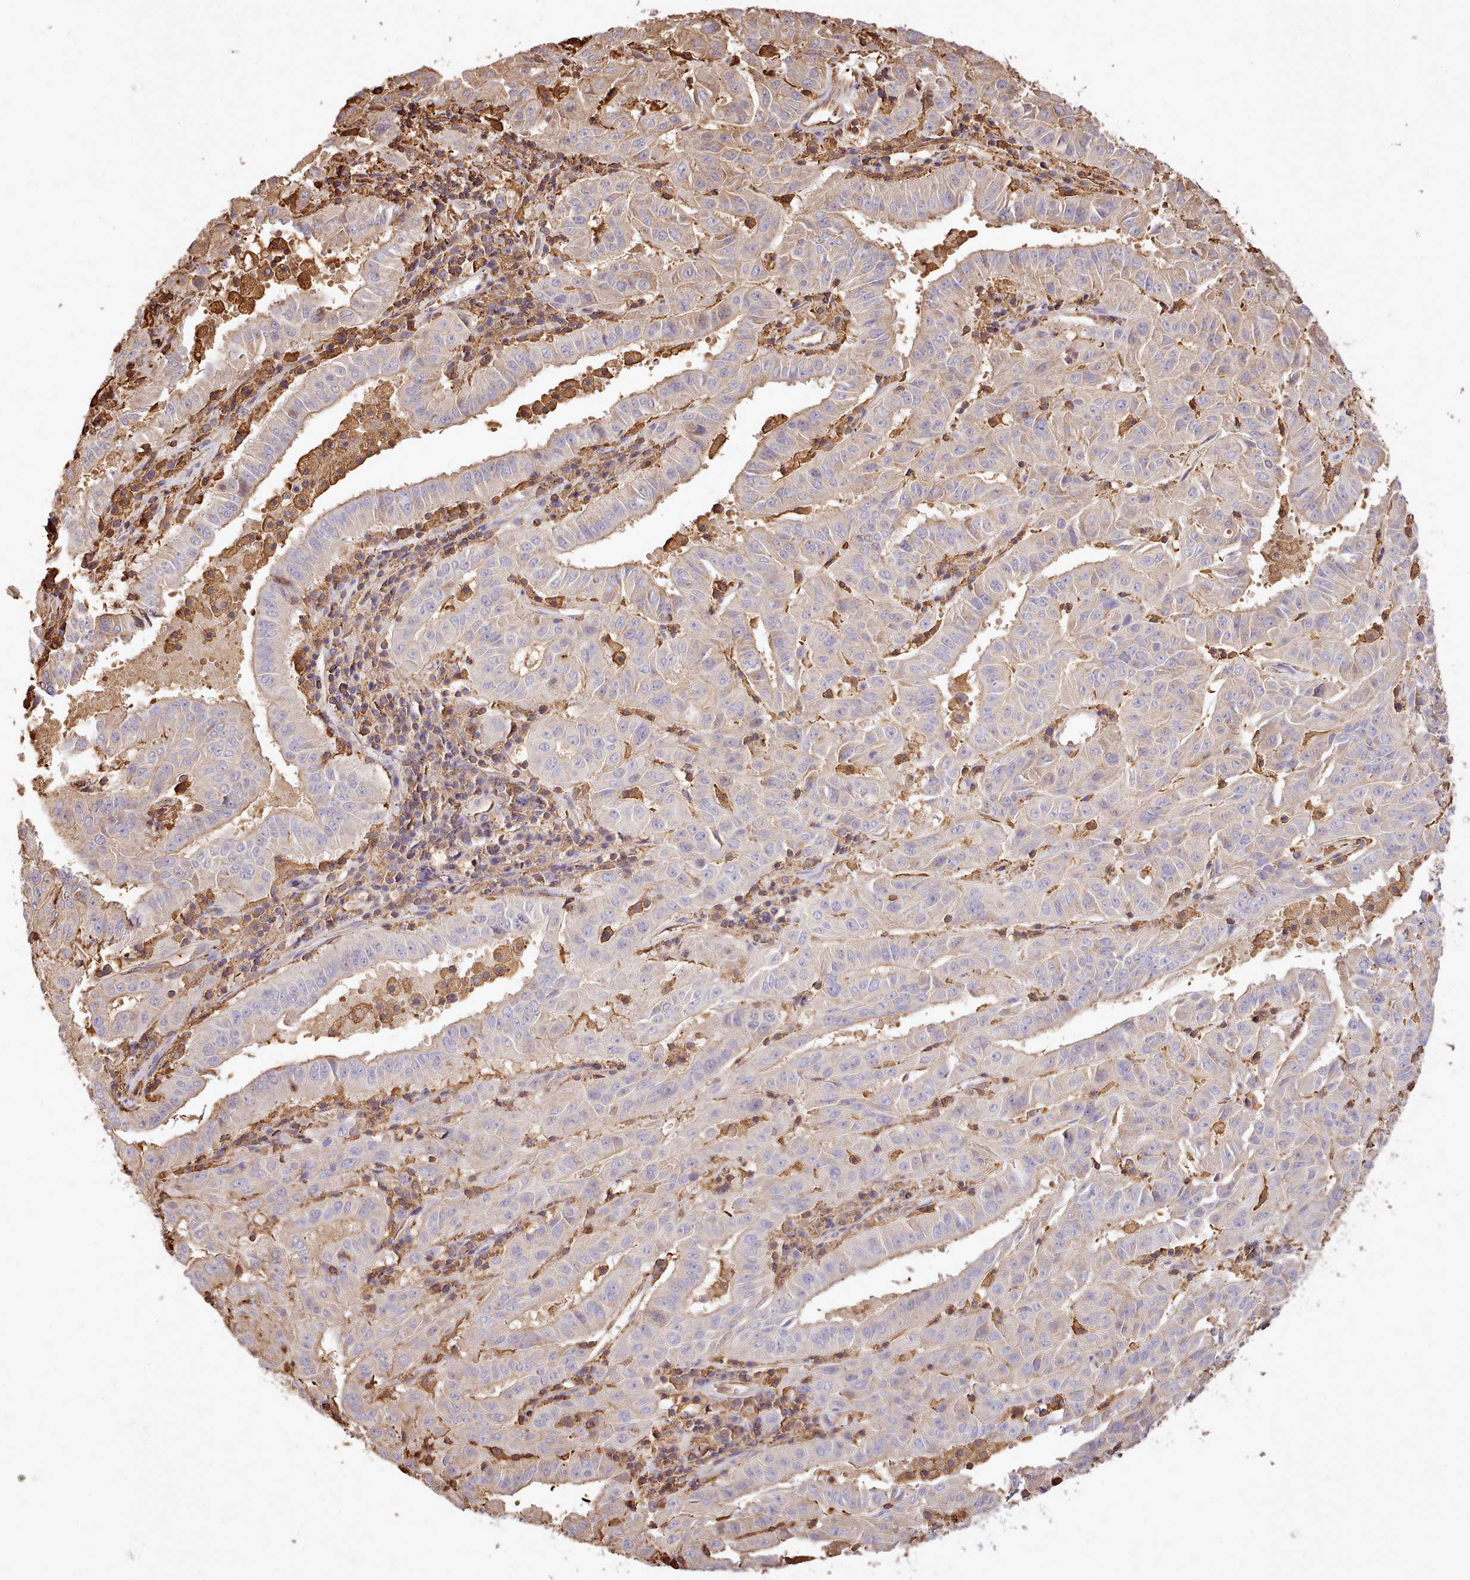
{"staining": {"intensity": "weak", "quantity": "<25%", "location": "cytoplasmic/membranous"}, "tissue": "pancreatic cancer", "cell_type": "Tumor cells", "image_type": "cancer", "snomed": [{"axis": "morphology", "description": "Adenocarcinoma, NOS"}, {"axis": "topography", "description": "Pancreas"}], "caption": "Immunohistochemistry photomicrograph of neoplastic tissue: pancreatic adenocarcinoma stained with DAB shows no significant protein expression in tumor cells.", "gene": "CAPZA1", "patient": {"sex": "male", "age": 63}}